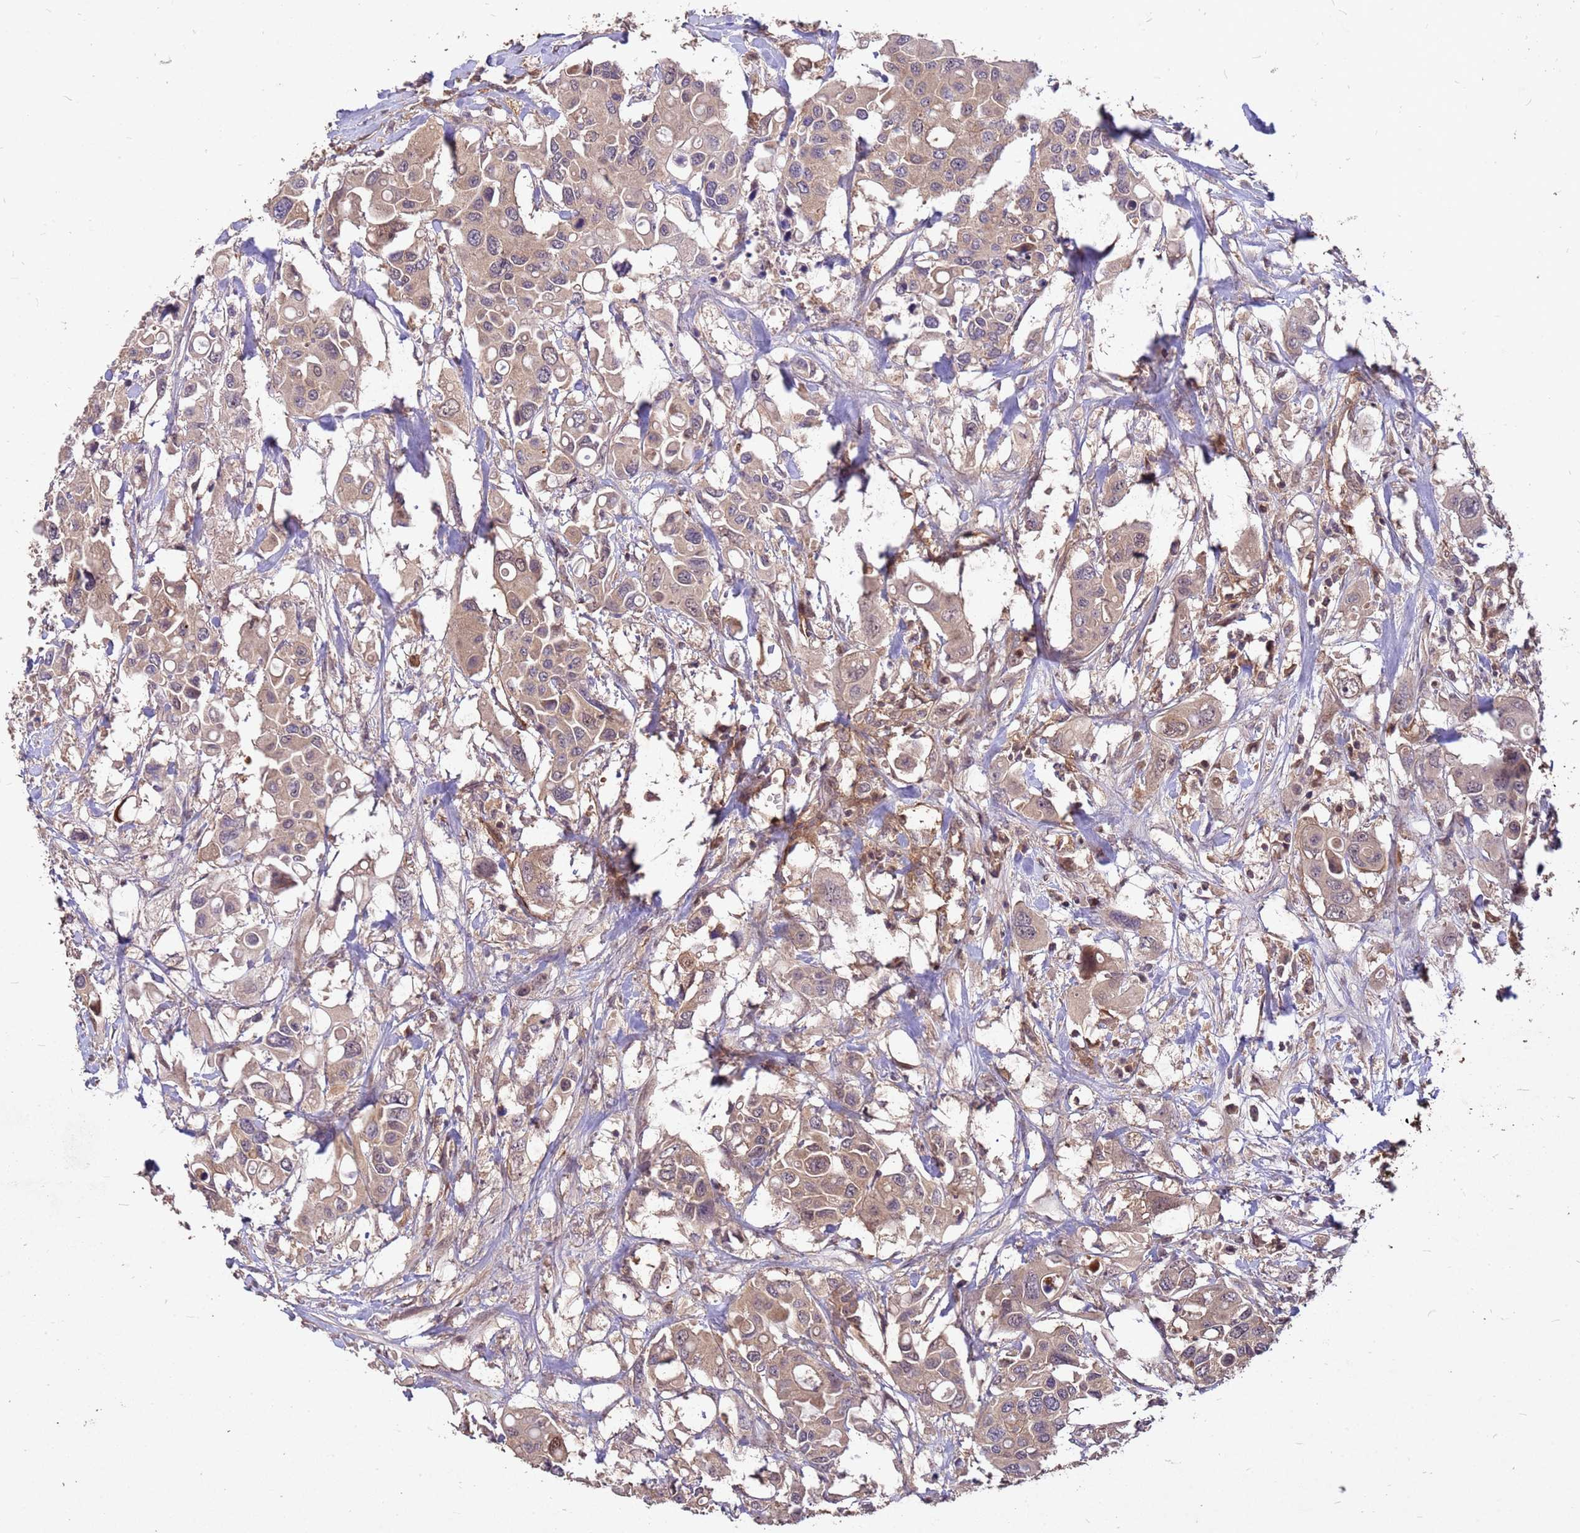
{"staining": {"intensity": "weak", "quantity": ">75%", "location": "cytoplasmic/membranous"}, "tissue": "colorectal cancer", "cell_type": "Tumor cells", "image_type": "cancer", "snomed": [{"axis": "morphology", "description": "Adenocarcinoma, NOS"}, {"axis": "topography", "description": "Colon"}], "caption": "Colorectal adenocarcinoma tissue demonstrates weak cytoplasmic/membranous positivity in approximately >75% of tumor cells Ihc stains the protein of interest in brown and the nuclei are stained blue.", "gene": "PPP2CB", "patient": {"sex": "male", "age": 77}}